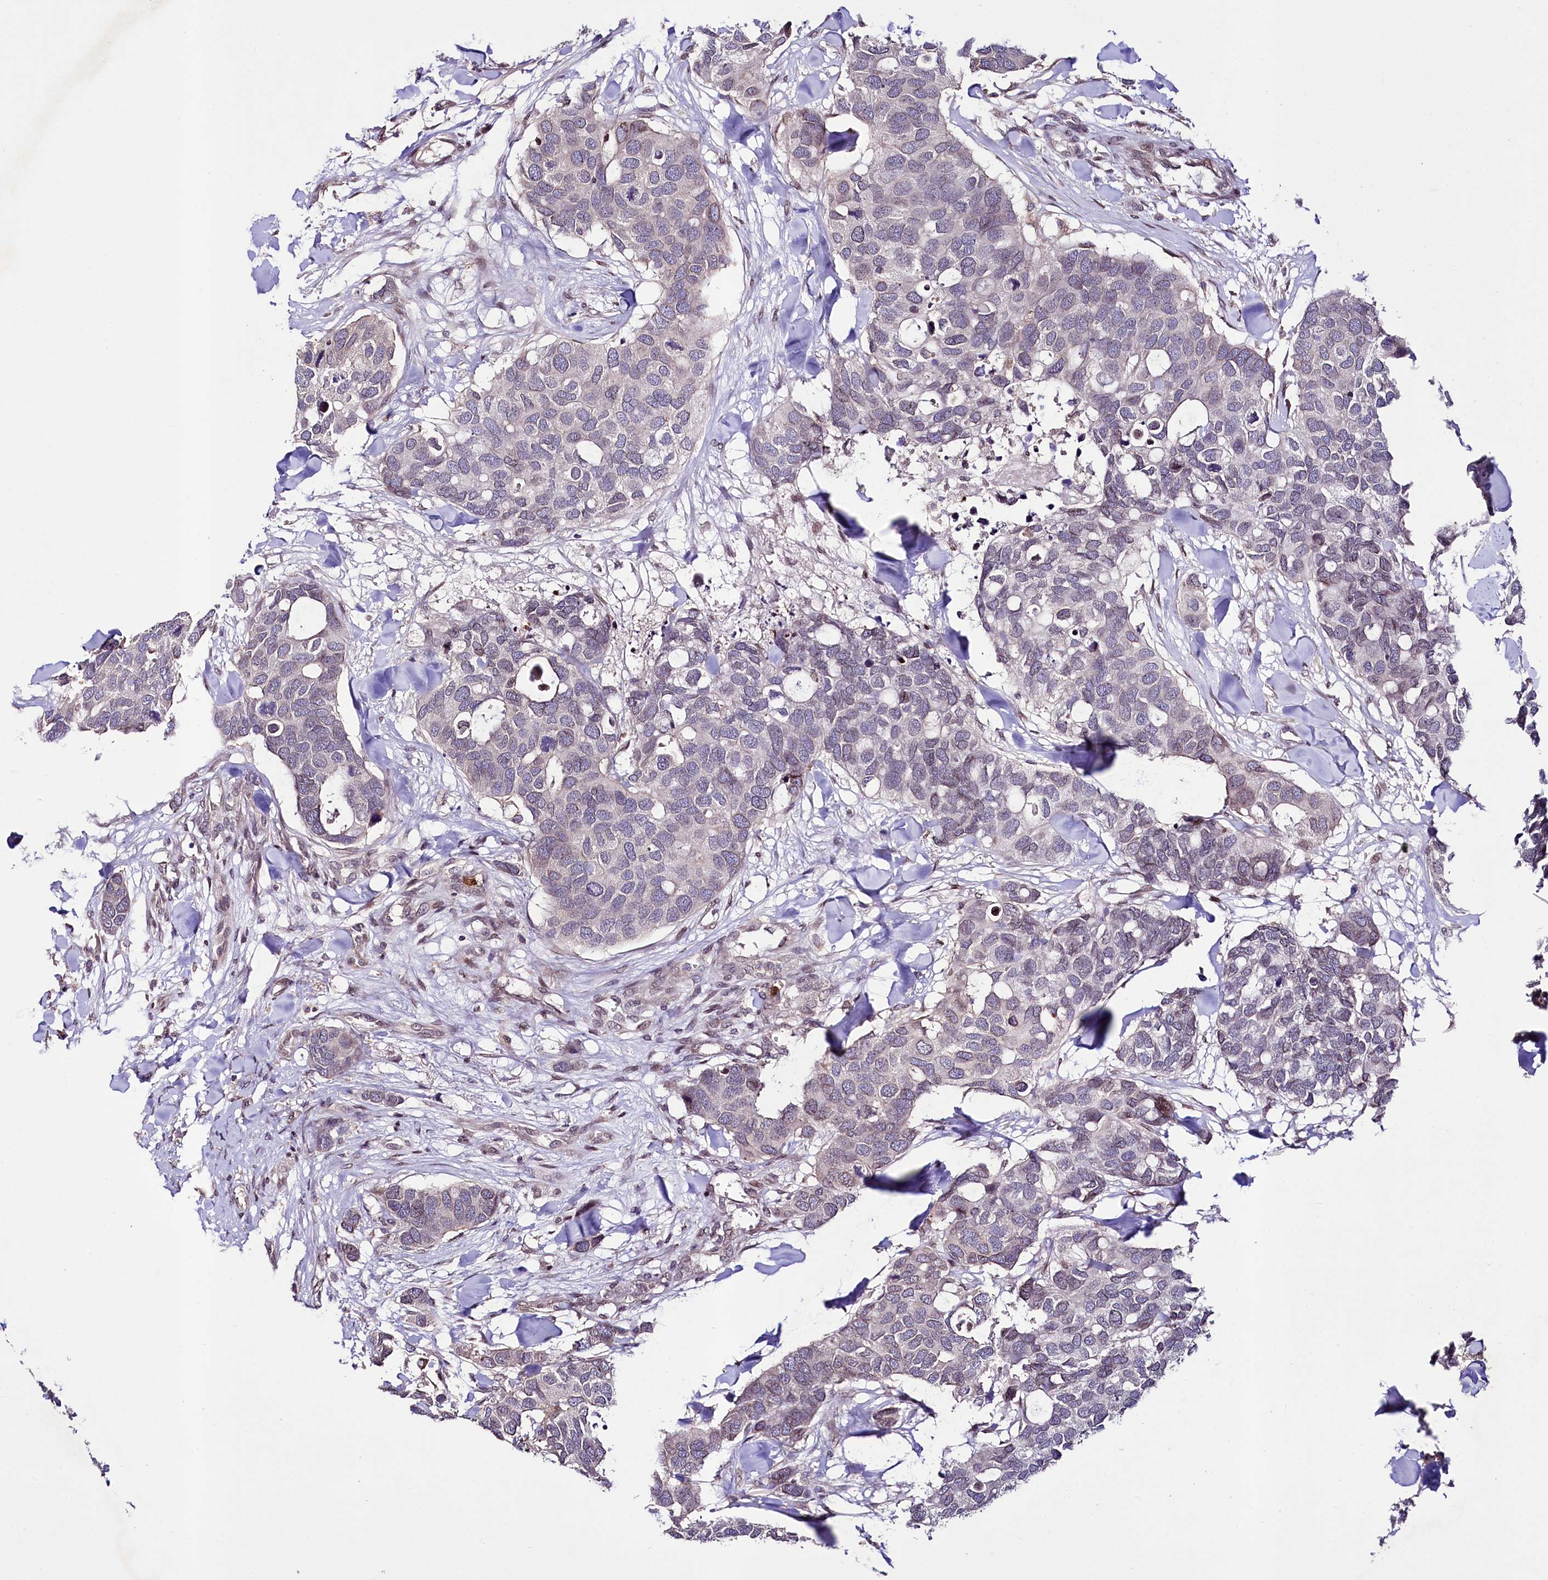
{"staining": {"intensity": "negative", "quantity": "none", "location": "none"}, "tissue": "breast cancer", "cell_type": "Tumor cells", "image_type": "cancer", "snomed": [{"axis": "morphology", "description": "Duct carcinoma"}, {"axis": "topography", "description": "Breast"}], "caption": "The immunohistochemistry photomicrograph has no significant expression in tumor cells of breast cancer tissue. (DAB (3,3'-diaminobenzidine) immunohistochemistry (IHC), high magnification).", "gene": "ZNF226", "patient": {"sex": "female", "age": 83}}